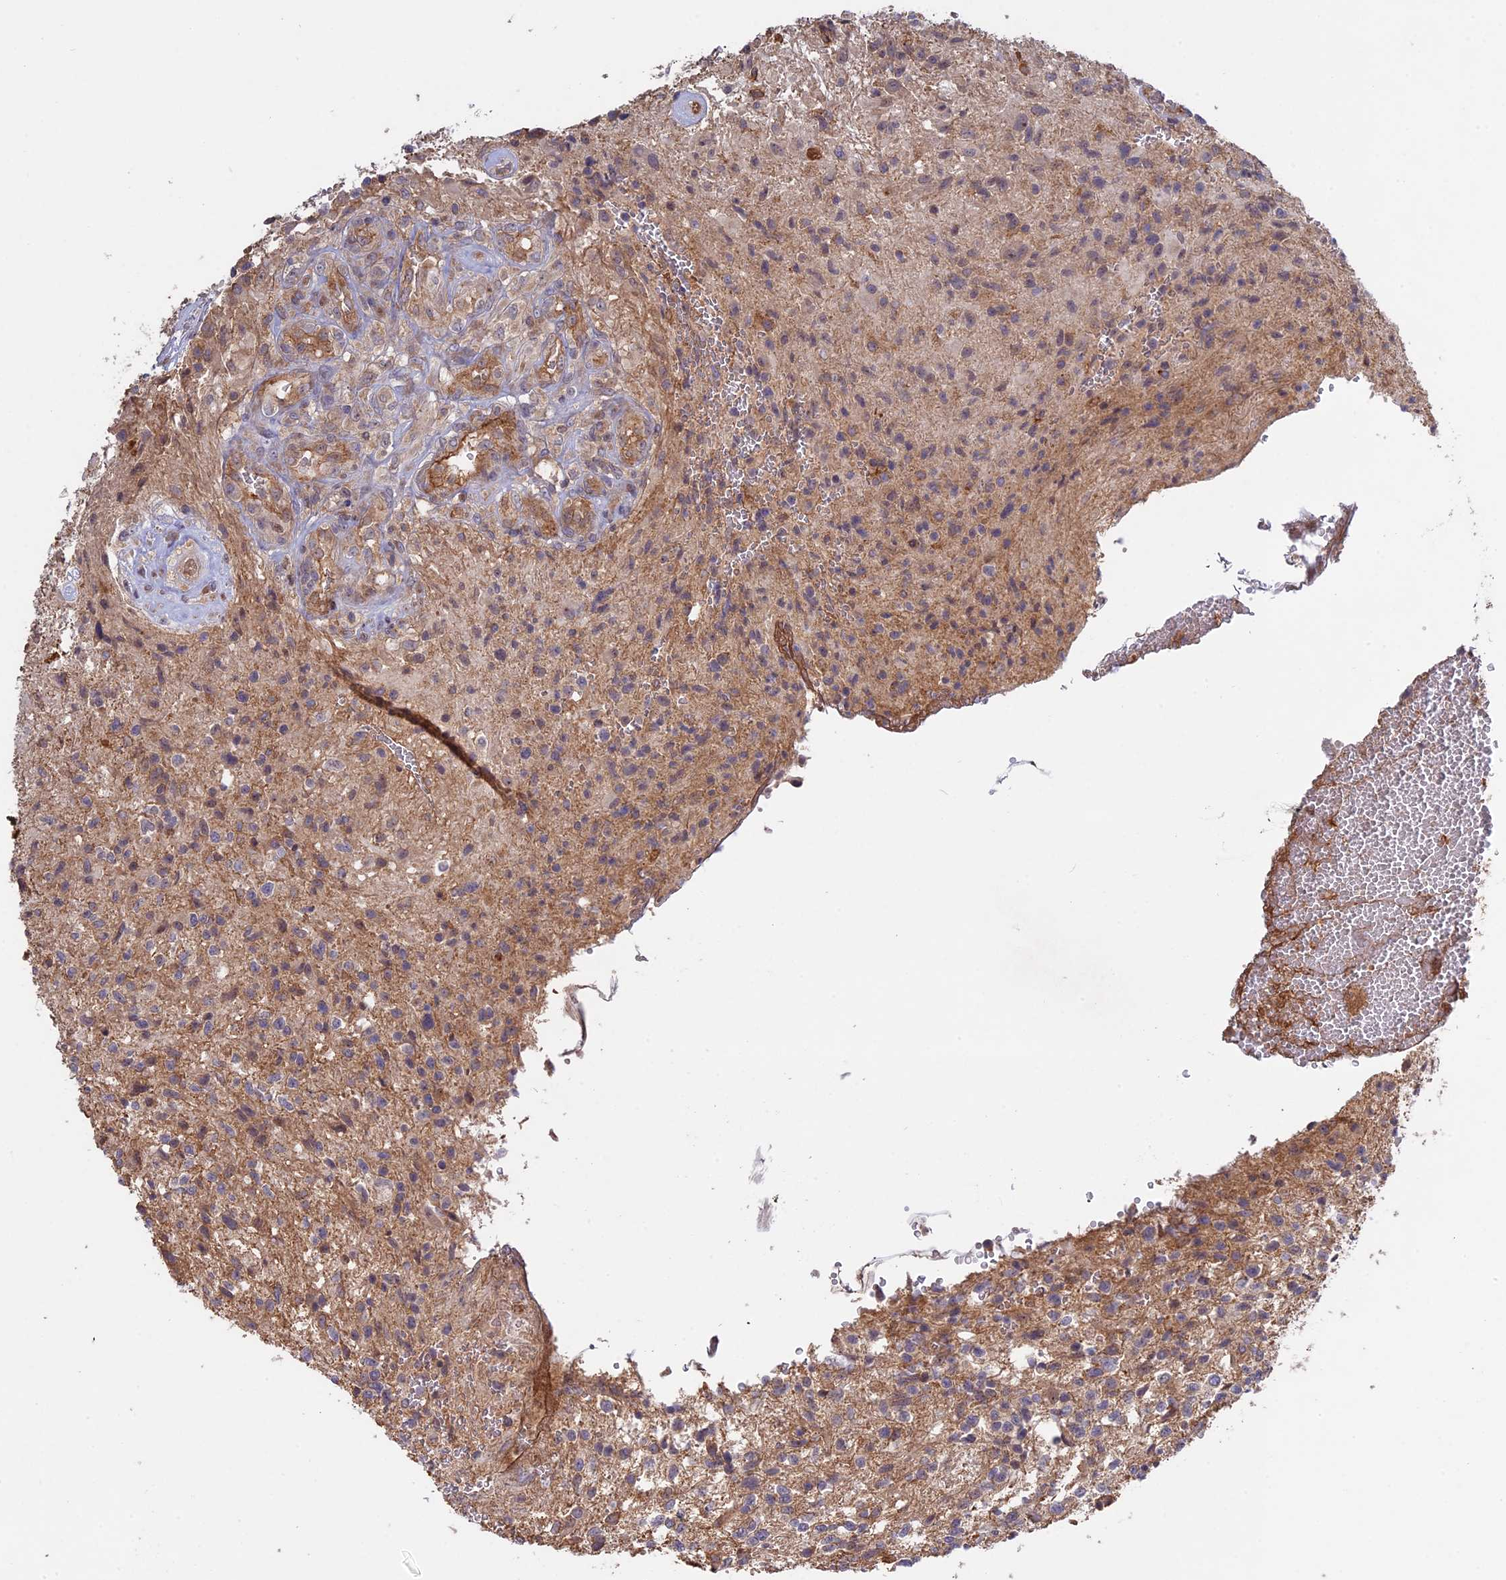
{"staining": {"intensity": "negative", "quantity": "none", "location": "none"}, "tissue": "glioma", "cell_type": "Tumor cells", "image_type": "cancer", "snomed": [{"axis": "morphology", "description": "Glioma, malignant, High grade"}, {"axis": "topography", "description": "Brain"}], "caption": "This micrograph is of malignant glioma (high-grade) stained with immunohistochemistry to label a protein in brown with the nuclei are counter-stained blue. There is no positivity in tumor cells.", "gene": "FERMT1", "patient": {"sex": "male", "age": 56}}